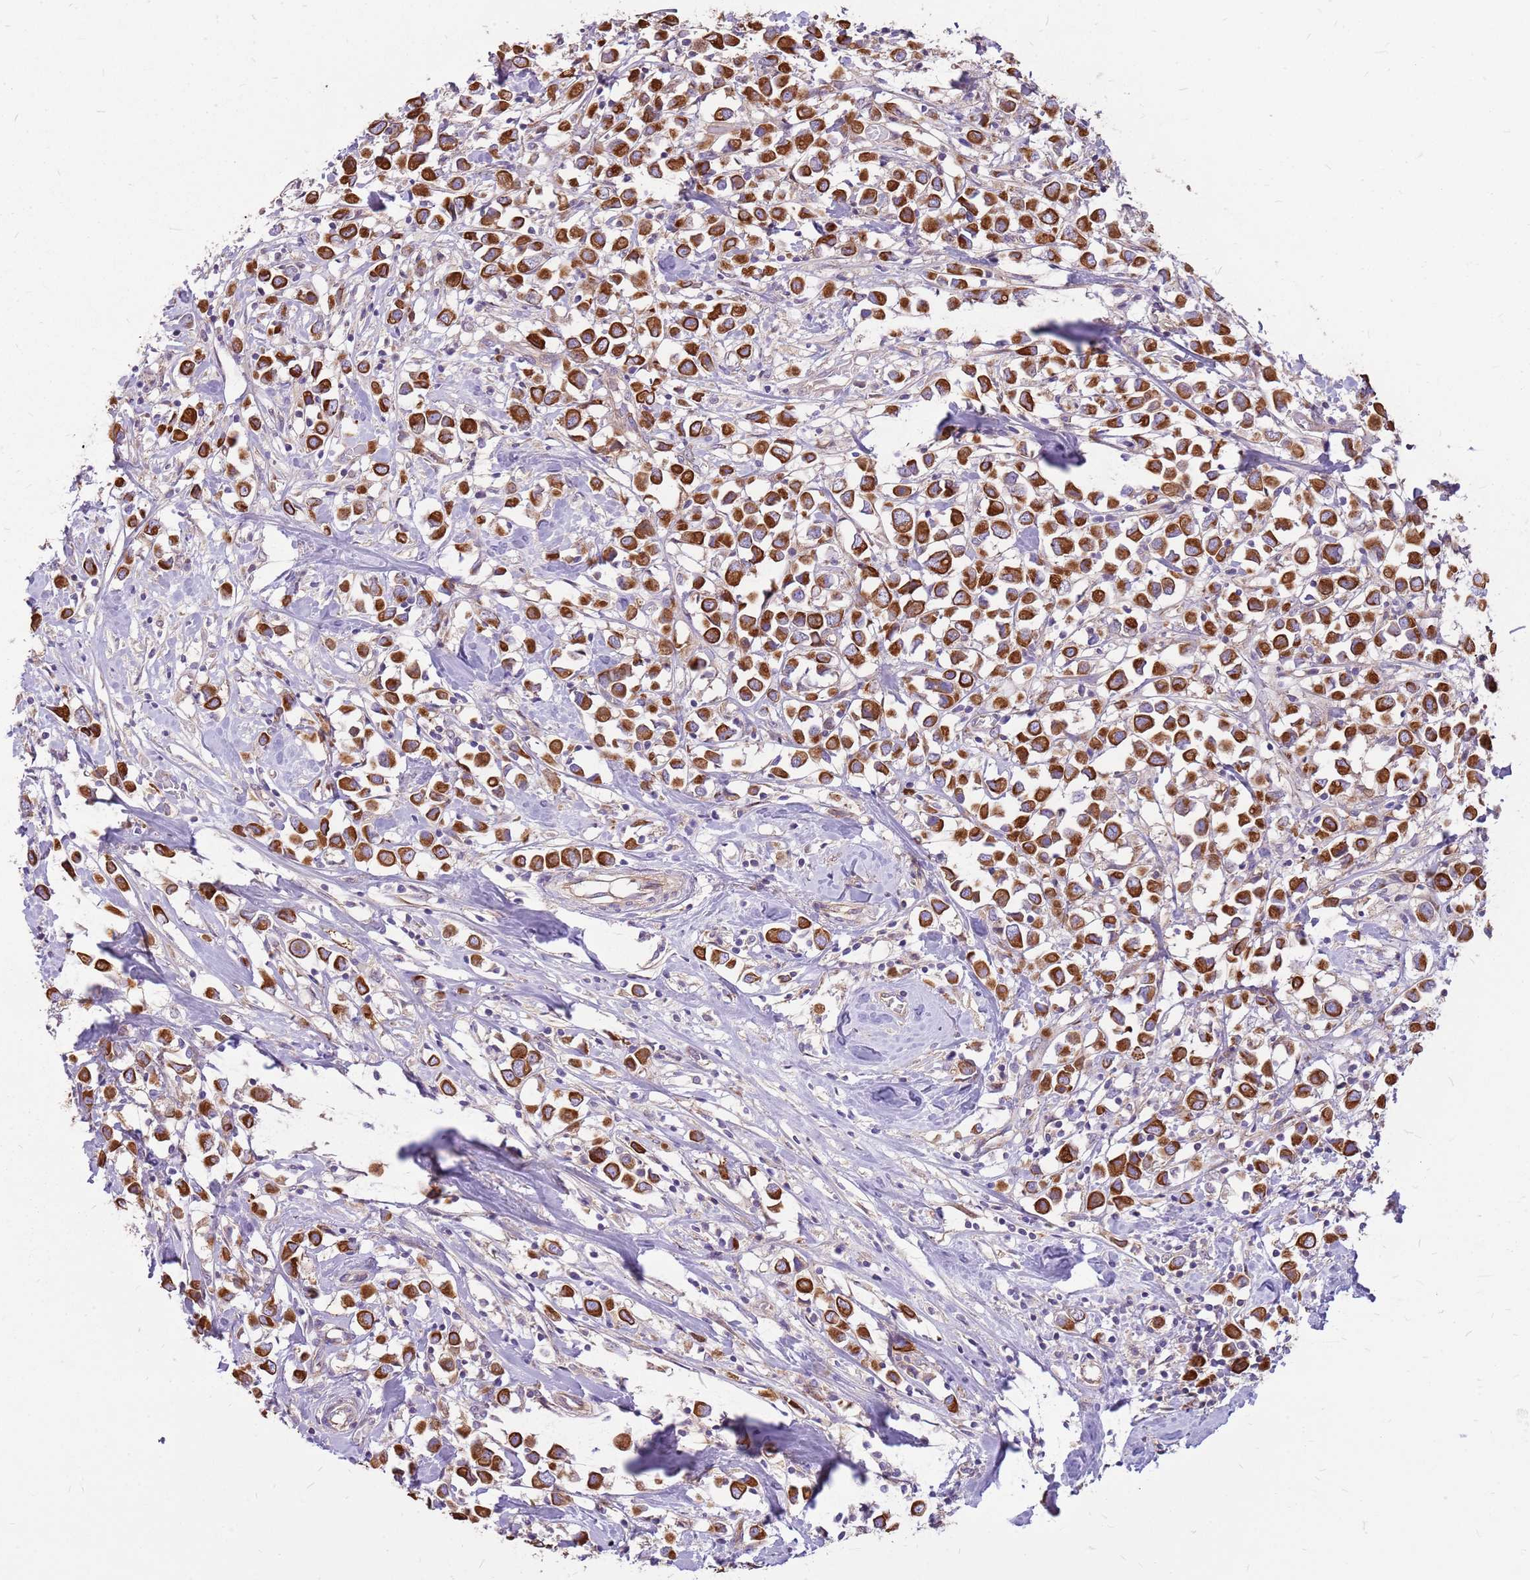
{"staining": {"intensity": "strong", "quantity": ">75%", "location": "cytoplasmic/membranous"}, "tissue": "breast cancer", "cell_type": "Tumor cells", "image_type": "cancer", "snomed": [{"axis": "morphology", "description": "Duct carcinoma"}, {"axis": "topography", "description": "Breast"}], "caption": "This is an image of immunohistochemistry (IHC) staining of infiltrating ductal carcinoma (breast), which shows strong positivity in the cytoplasmic/membranous of tumor cells.", "gene": "WASHC4", "patient": {"sex": "female", "age": 61}}